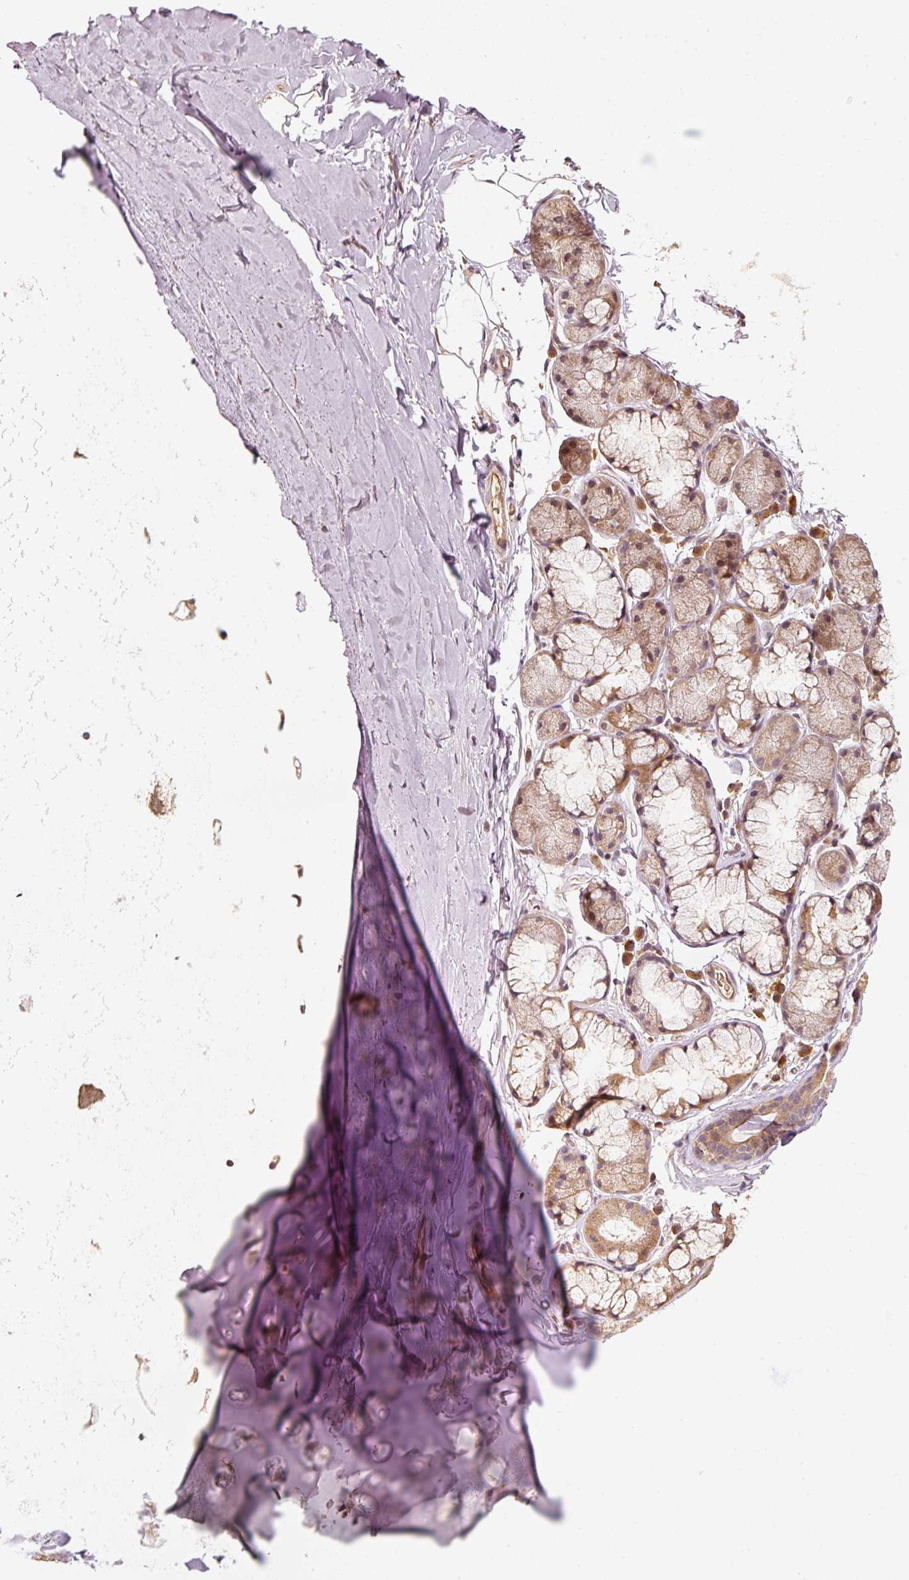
{"staining": {"intensity": "negative", "quantity": "none", "location": "none"}, "tissue": "adipose tissue", "cell_type": "Adipocytes", "image_type": "normal", "snomed": [{"axis": "morphology", "description": "Normal tissue, NOS"}, {"axis": "morphology", "description": "Squamous cell carcinoma, NOS"}, {"axis": "topography", "description": "Bronchus"}, {"axis": "topography", "description": "Lung"}], "caption": "Immunohistochemistry of normal adipose tissue exhibits no staining in adipocytes. Nuclei are stained in blue.", "gene": "RRAS2", "patient": {"sex": "female", "age": 70}}